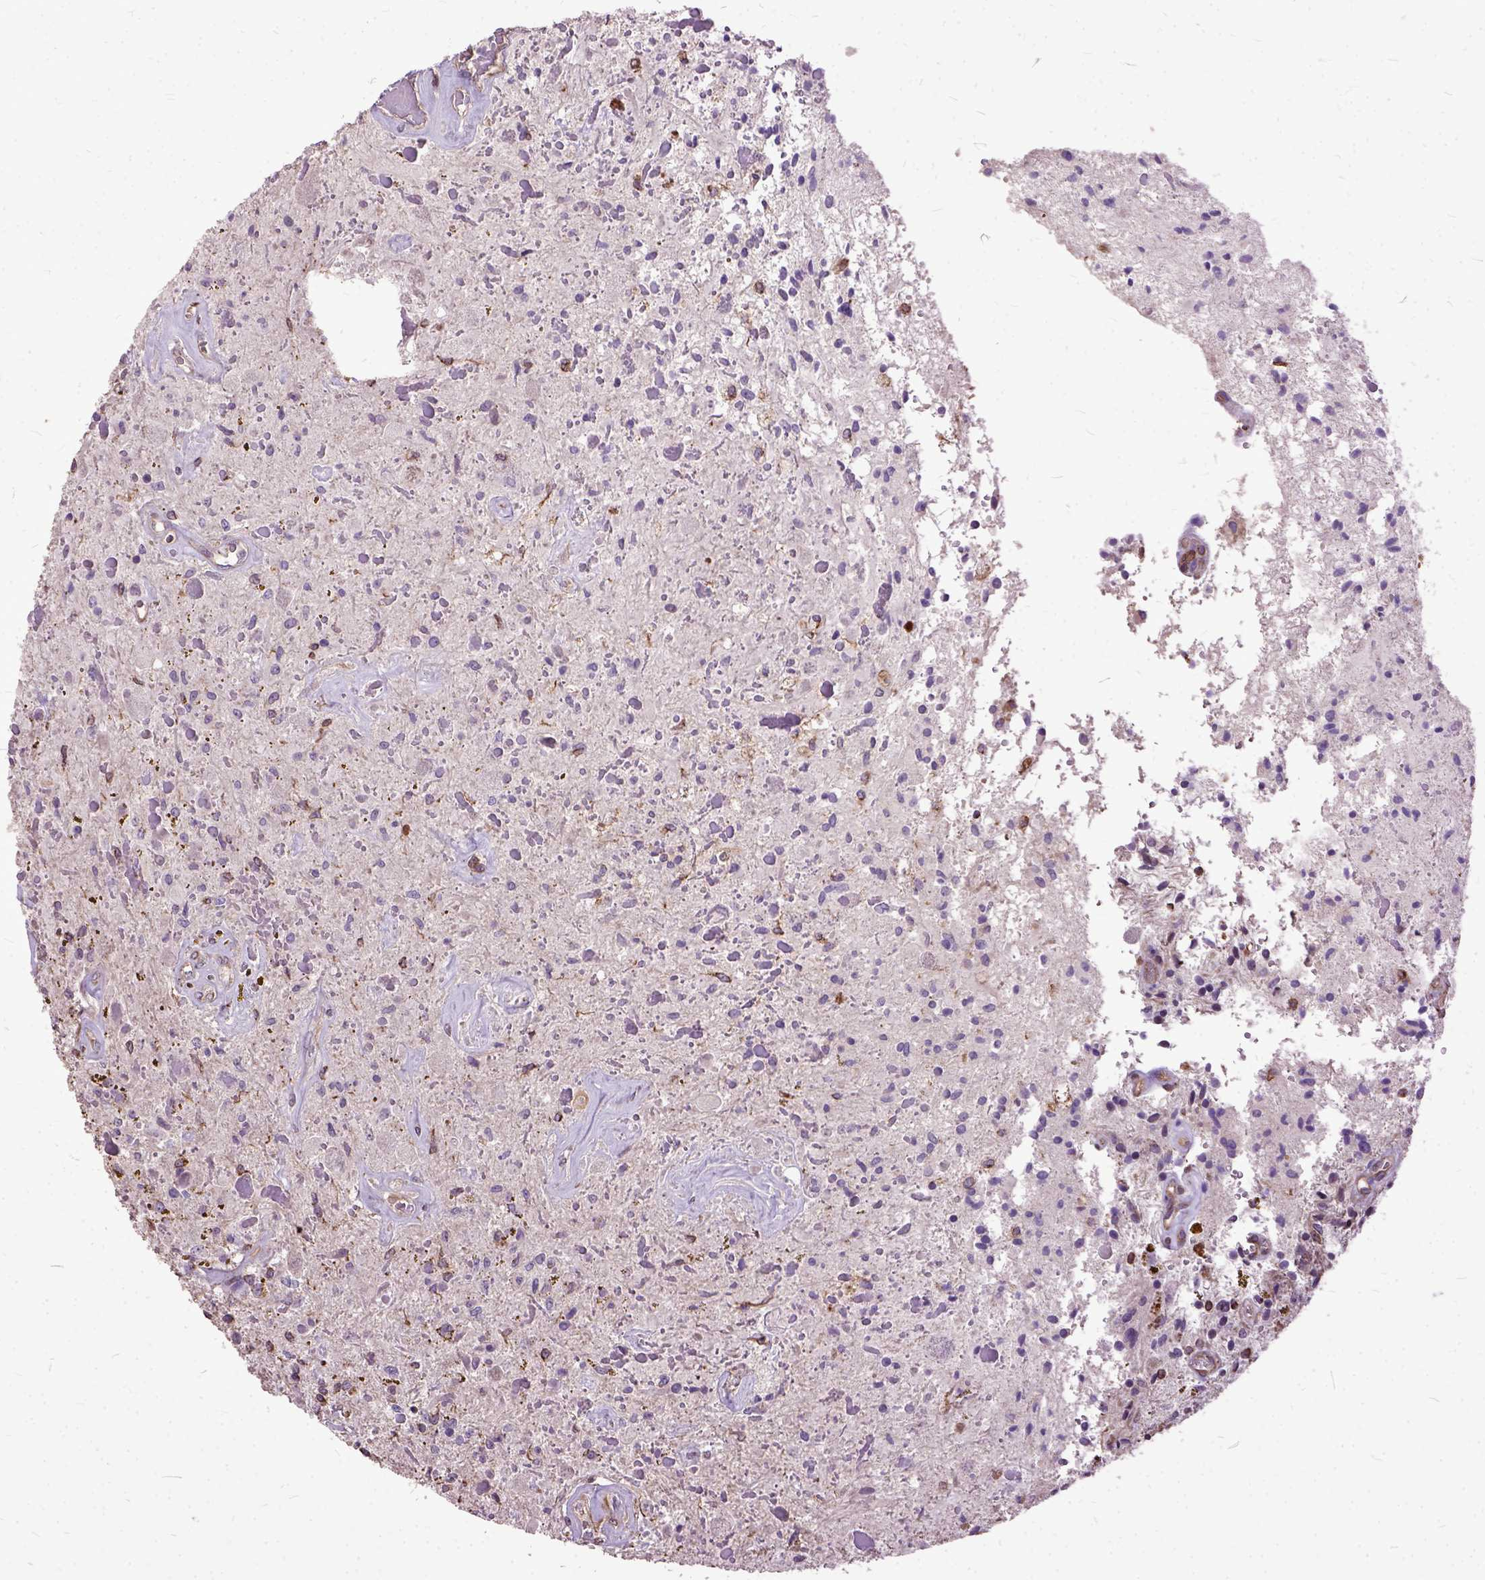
{"staining": {"intensity": "negative", "quantity": "none", "location": "none"}, "tissue": "glioma", "cell_type": "Tumor cells", "image_type": "cancer", "snomed": [{"axis": "morphology", "description": "Glioma, malignant, Low grade"}, {"axis": "topography", "description": "Cerebellum"}], "caption": "IHC of glioma demonstrates no staining in tumor cells.", "gene": "AREG", "patient": {"sex": "female", "age": 14}}